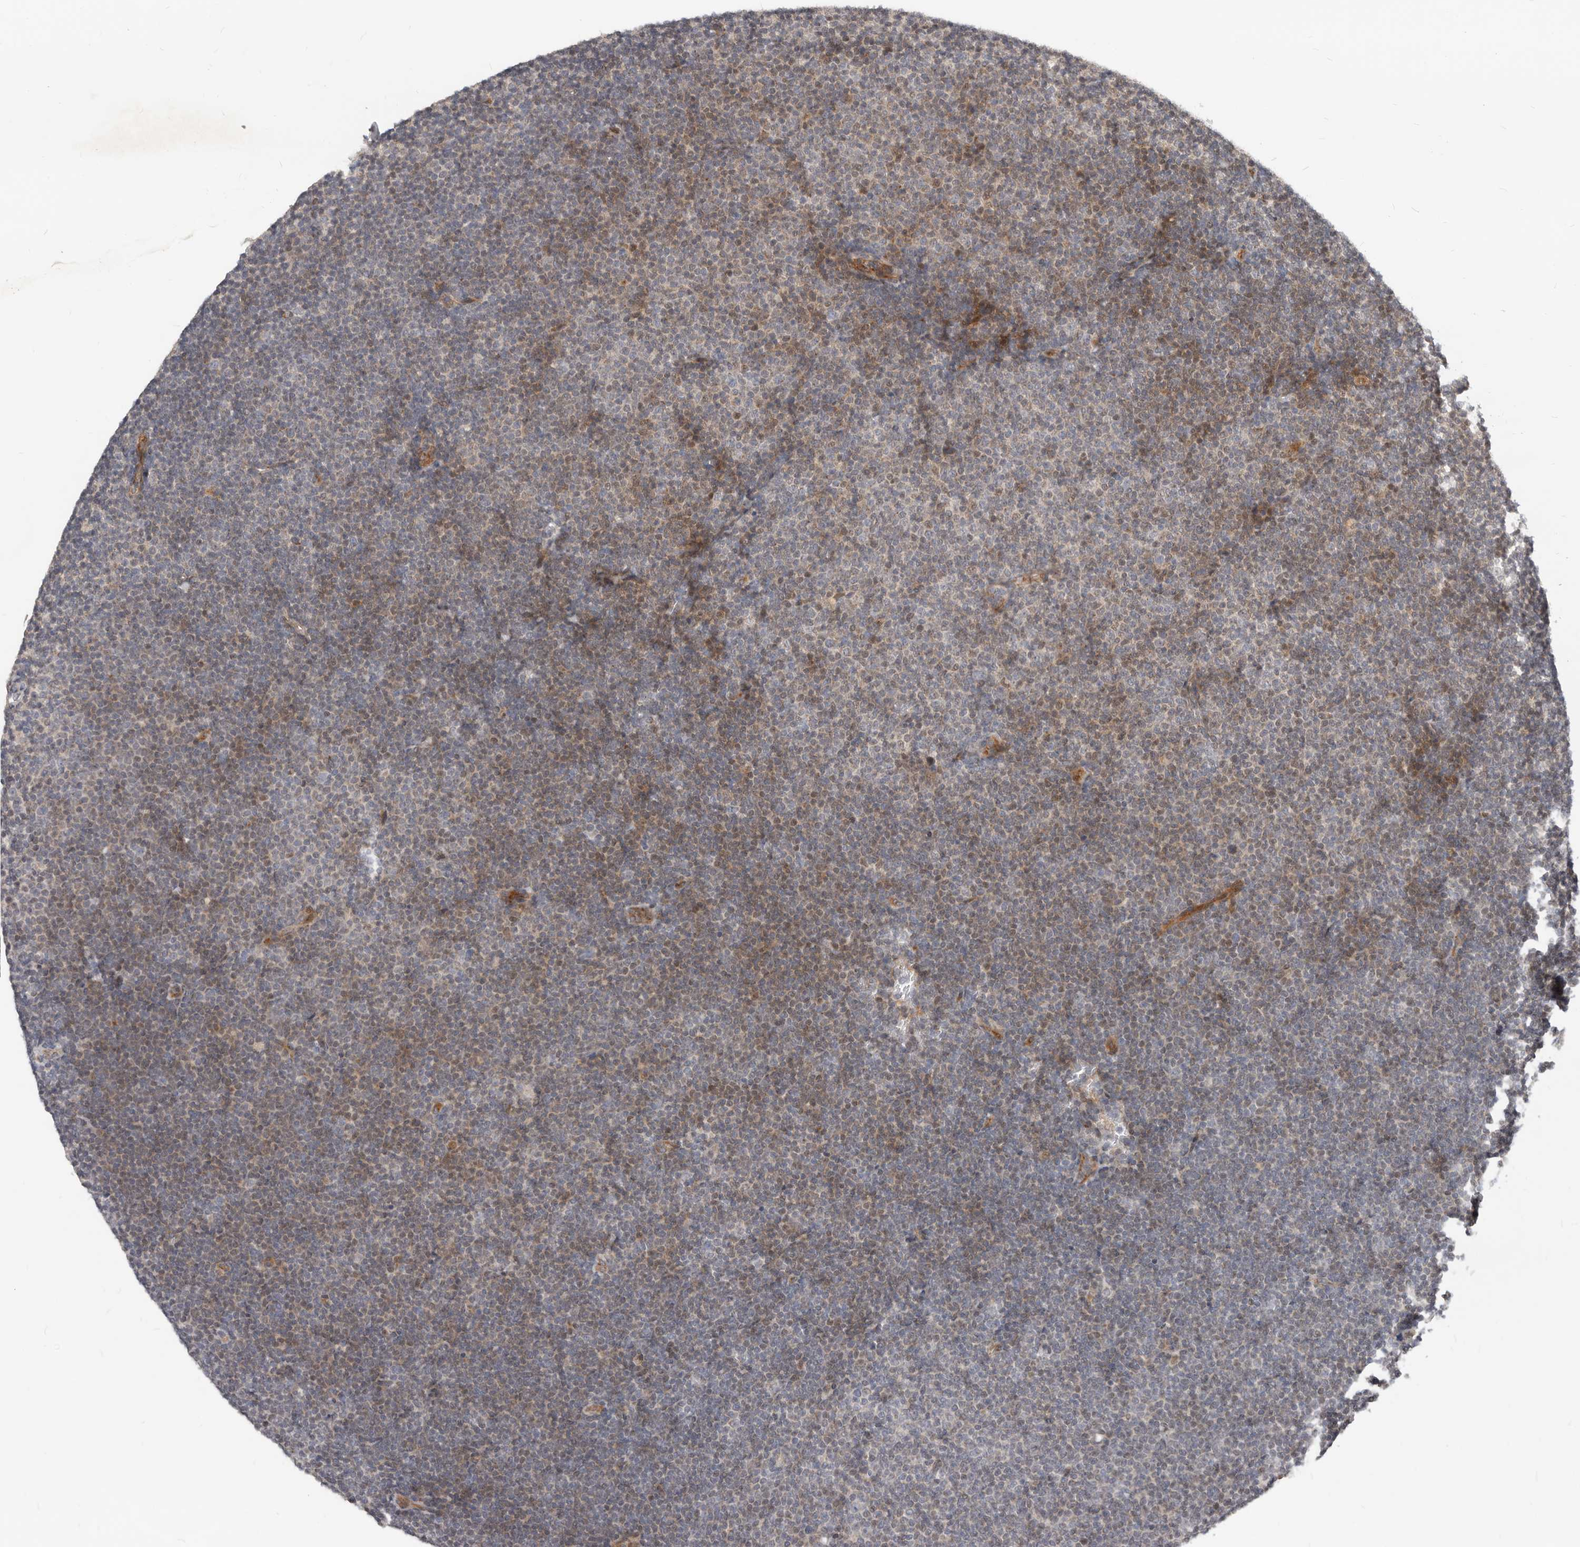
{"staining": {"intensity": "weak", "quantity": "25%-75%", "location": "cytoplasmic/membranous"}, "tissue": "lymphoma", "cell_type": "Tumor cells", "image_type": "cancer", "snomed": [{"axis": "morphology", "description": "Malignant lymphoma, non-Hodgkin's type, Low grade"}, {"axis": "topography", "description": "Lymph node"}], "caption": "Immunohistochemistry staining of low-grade malignant lymphoma, non-Hodgkin's type, which exhibits low levels of weak cytoplasmic/membranous expression in about 25%-75% of tumor cells indicating weak cytoplasmic/membranous protein staining. The staining was performed using DAB (3,3'-diaminobenzidine) (brown) for protein detection and nuclei were counterstained in hematoxylin (blue).", "gene": "NPY4R", "patient": {"sex": "female", "age": 53}}